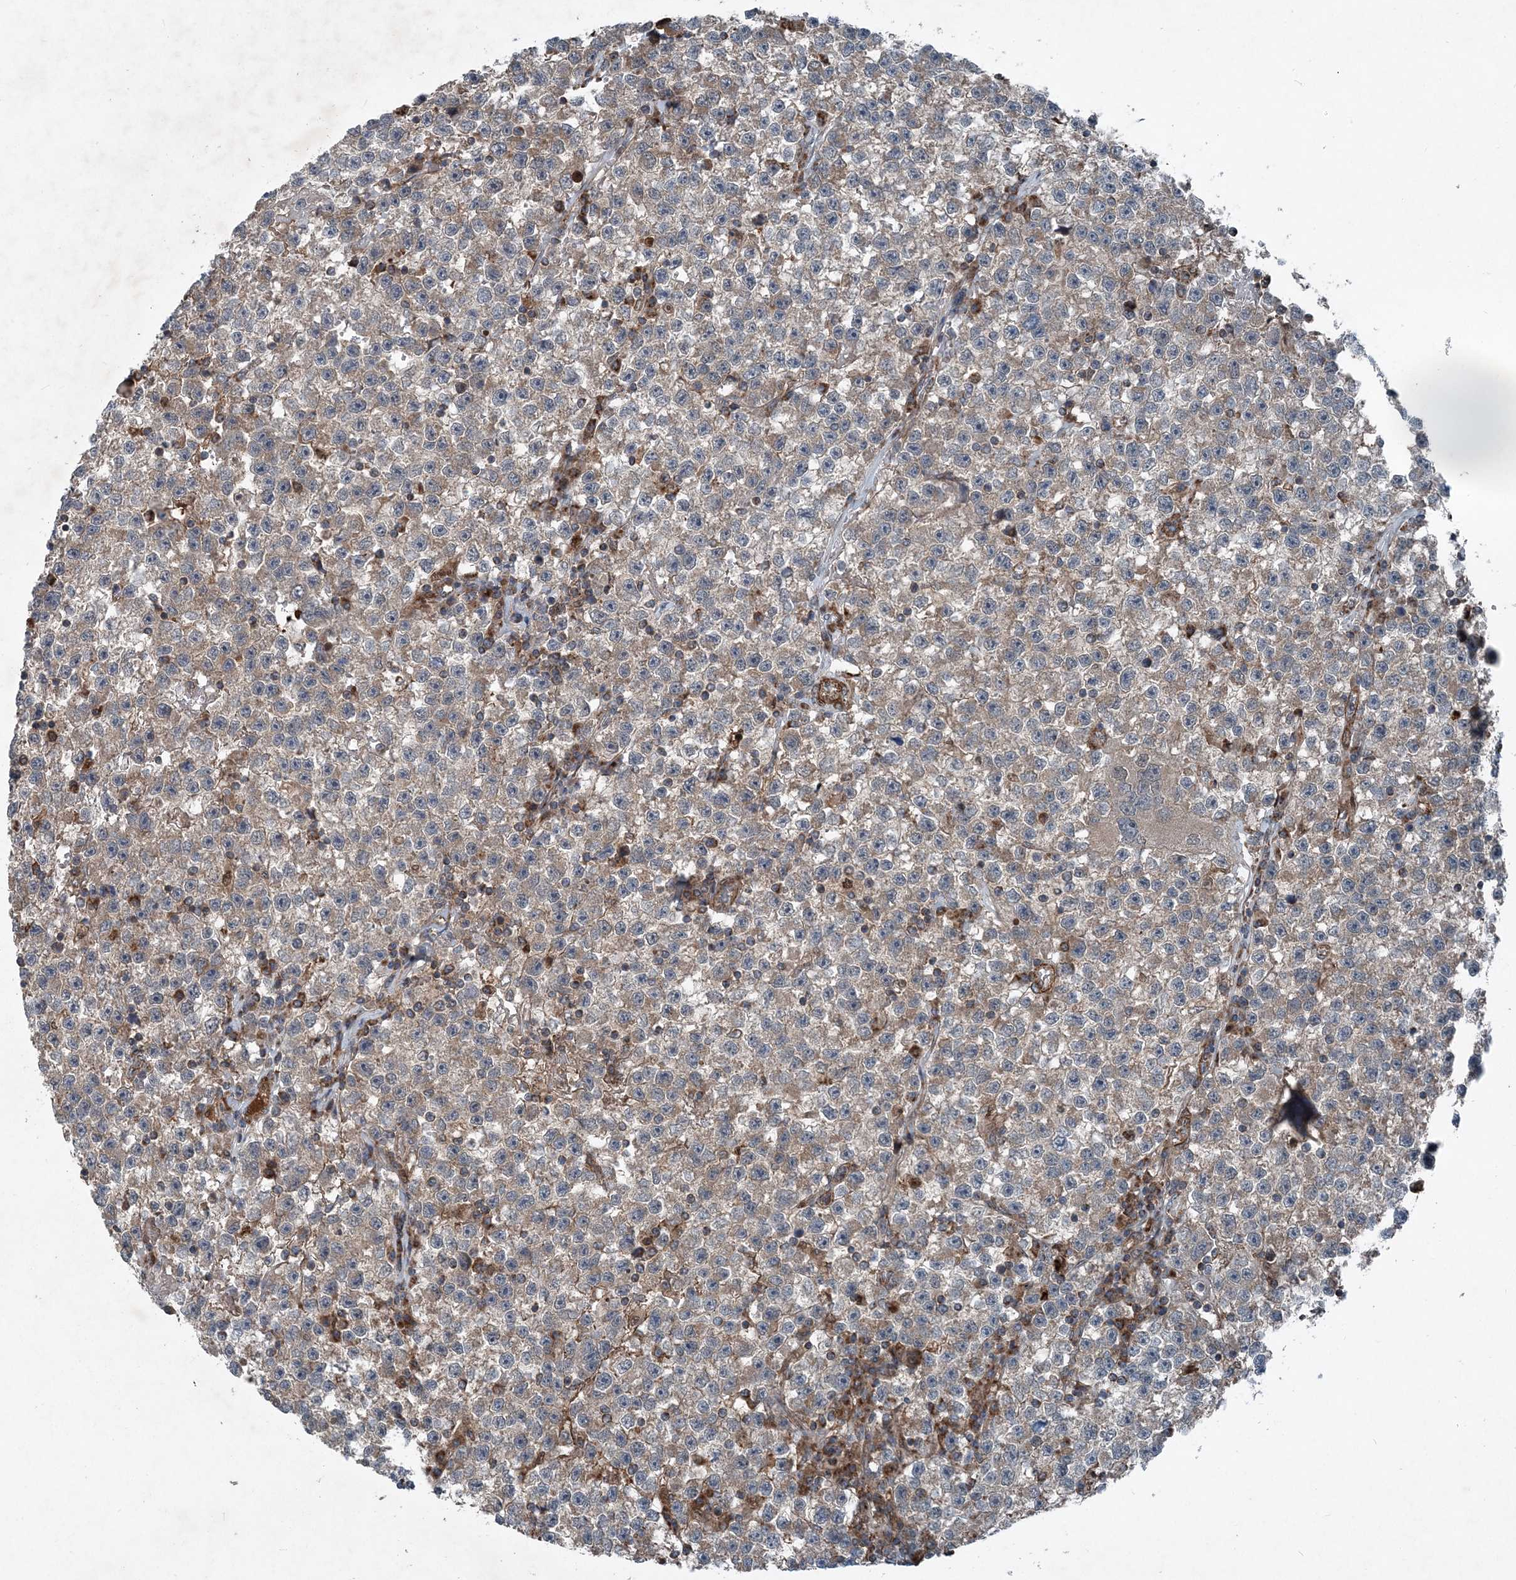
{"staining": {"intensity": "weak", "quantity": ">75%", "location": "cytoplasmic/membranous"}, "tissue": "testis cancer", "cell_type": "Tumor cells", "image_type": "cancer", "snomed": [{"axis": "morphology", "description": "Seminoma, NOS"}, {"axis": "topography", "description": "Testis"}], "caption": "IHC staining of testis cancer, which reveals low levels of weak cytoplasmic/membranous expression in approximately >75% of tumor cells indicating weak cytoplasmic/membranous protein expression. The staining was performed using DAB (brown) for protein detection and nuclei were counterstained in hematoxylin (blue).", "gene": "NDUFA2", "patient": {"sex": "male", "age": 22}}